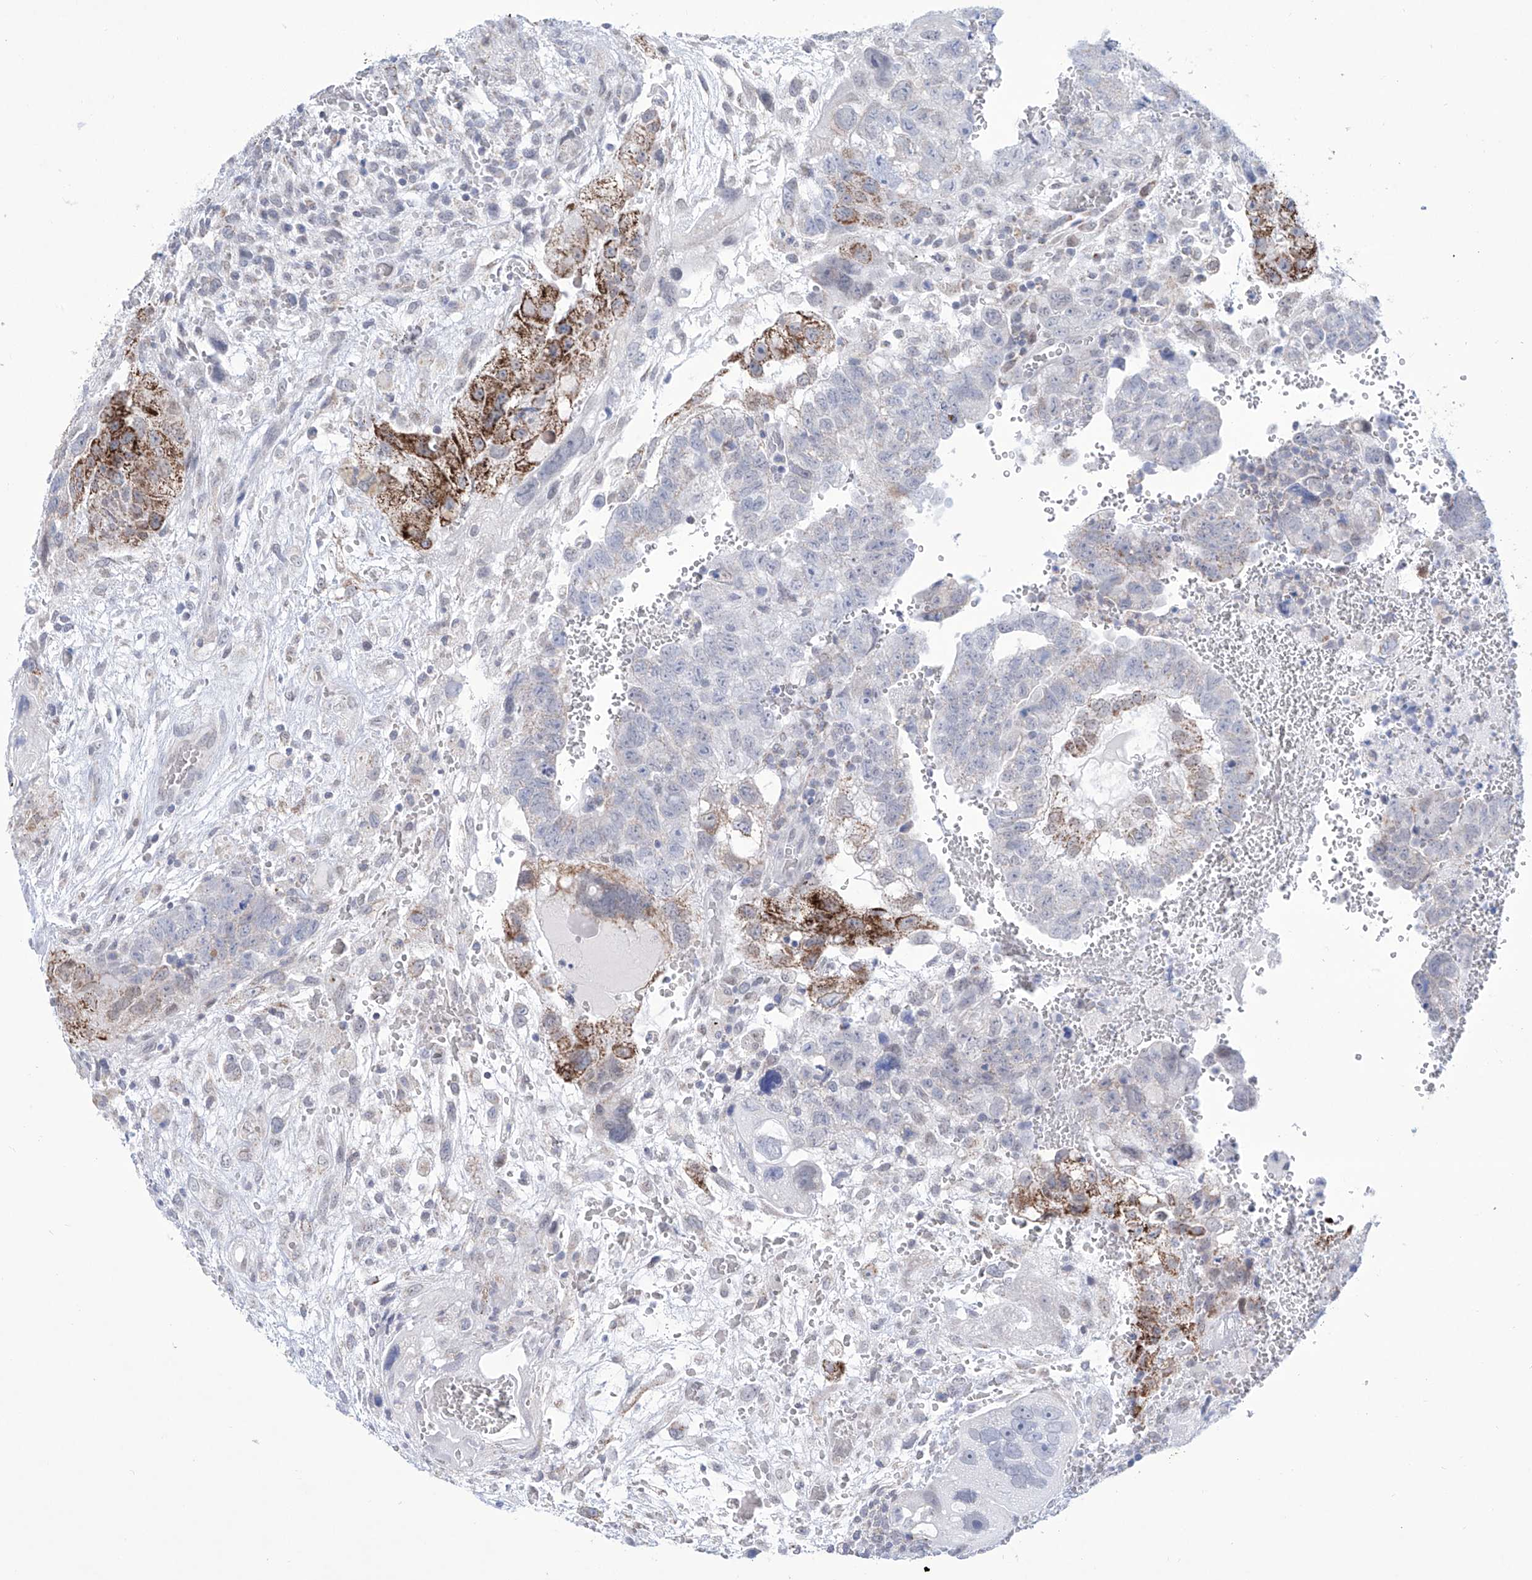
{"staining": {"intensity": "moderate", "quantity": "<25%", "location": "cytoplasmic/membranous"}, "tissue": "testis cancer", "cell_type": "Tumor cells", "image_type": "cancer", "snomed": [{"axis": "morphology", "description": "Carcinoma, Embryonal, NOS"}, {"axis": "topography", "description": "Testis"}], "caption": "Immunohistochemistry (DAB (3,3'-diaminobenzidine)) staining of human testis cancer displays moderate cytoplasmic/membranous protein staining in approximately <25% of tumor cells. Using DAB (3,3'-diaminobenzidine) (brown) and hematoxylin (blue) stains, captured at high magnification using brightfield microscopy.", "gene": "ALDH6A1", "patient": {"sex": "male", "age": 37}}